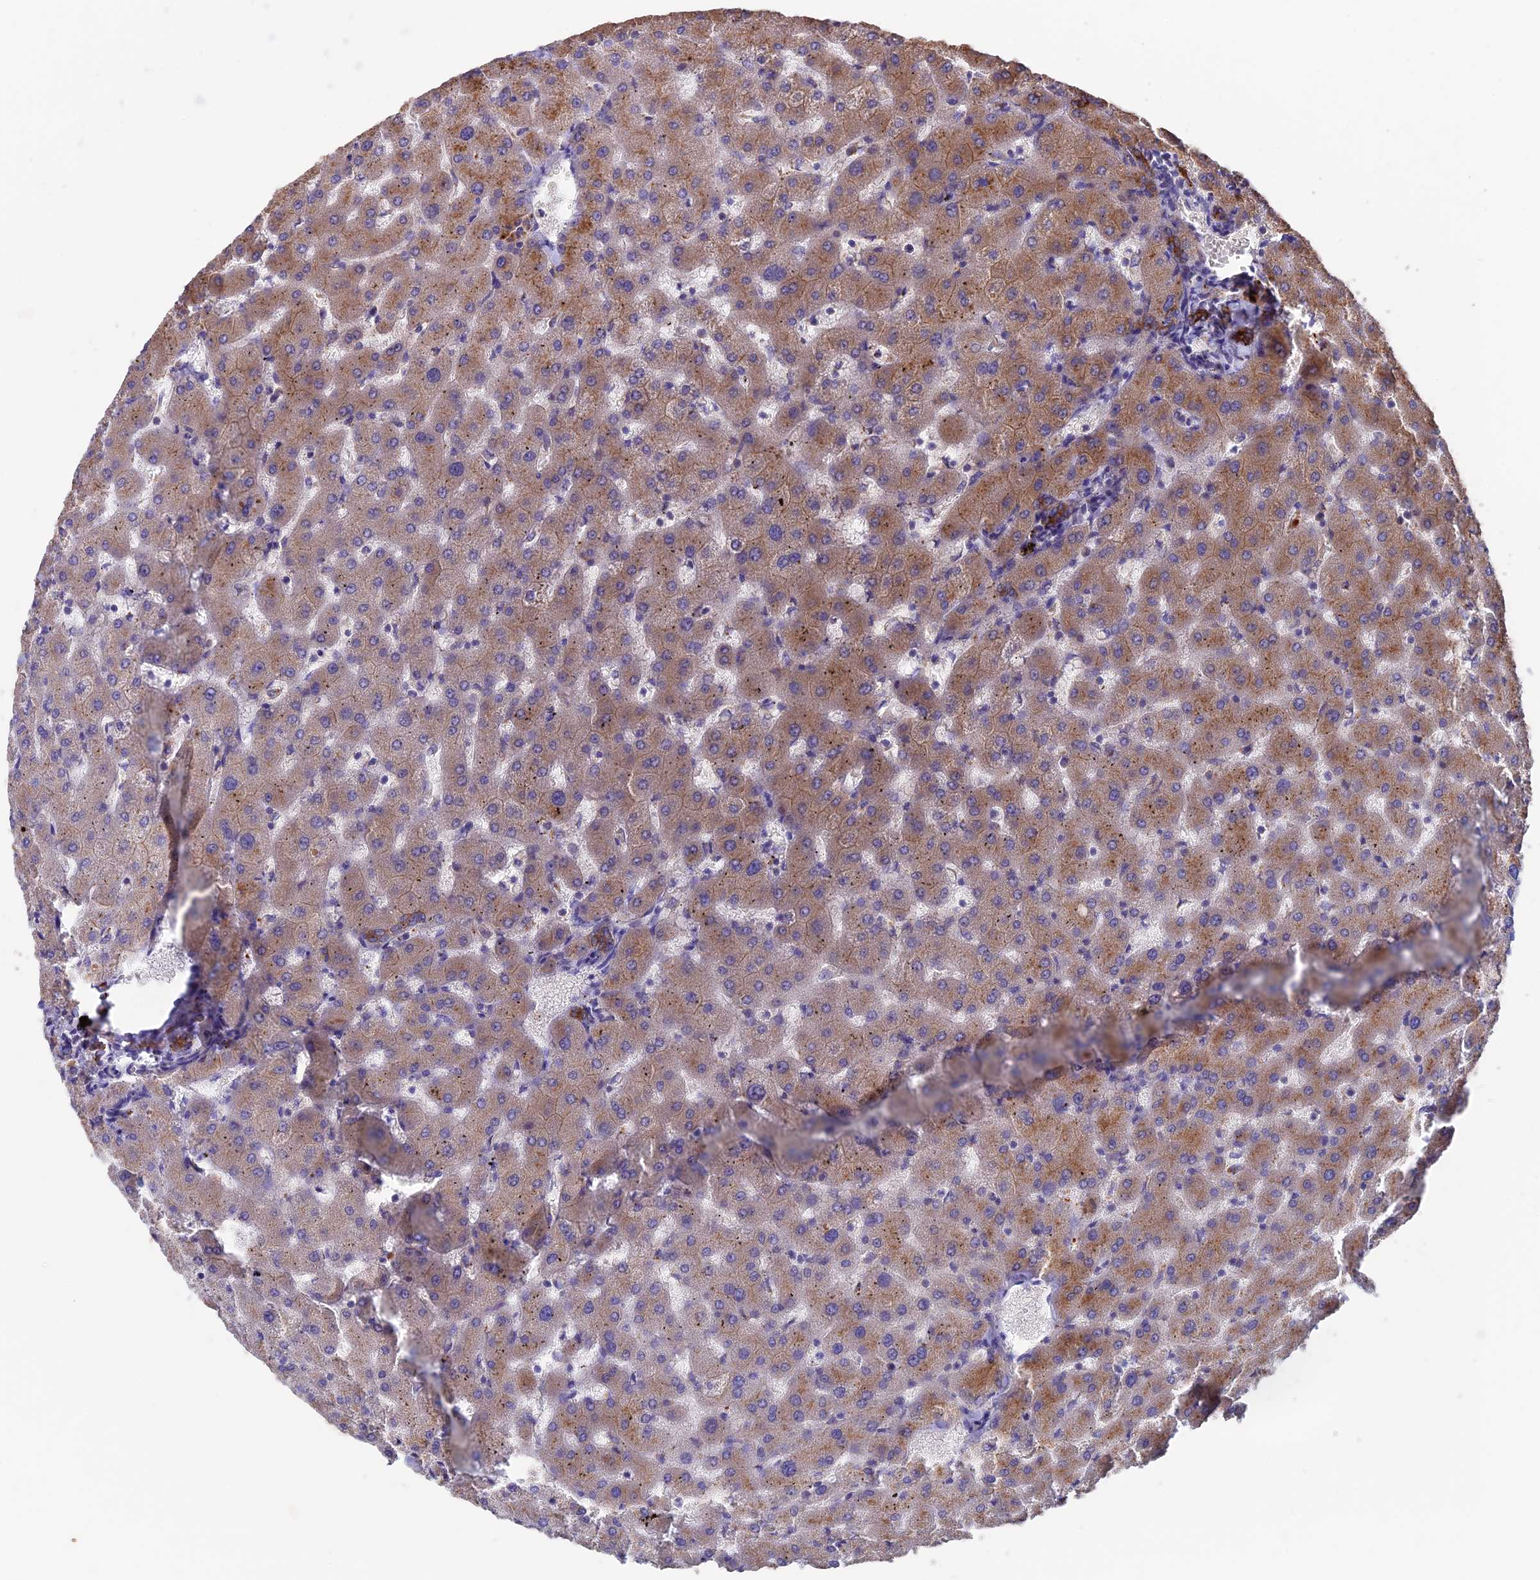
{"staining": {"intensity": "strong", "quantity": ">75%", "location": "cytoplasmic/membranous"}, "tissue": "liver", "cell_type": "Cholangiocytes", "image_type": "normal", "snomed": [{"axis": "morphology", "description": "Normal tissue, NOS"}, {"axis": "topography", "description": "Liver"}], "caption": "Immunohistochemistry of benign liver shows high levels of strong cytoplasmic/membranous positivity in approximately >75% of cholangiocytes. The staining was performed using DAB (3,3'-diaminobenzidine), with brown indicating positive protein expression. Nuclei are stained blue with hematoxylin.", "gene": "PTPN9", "patient": {"sex": "female", "age": 63}}